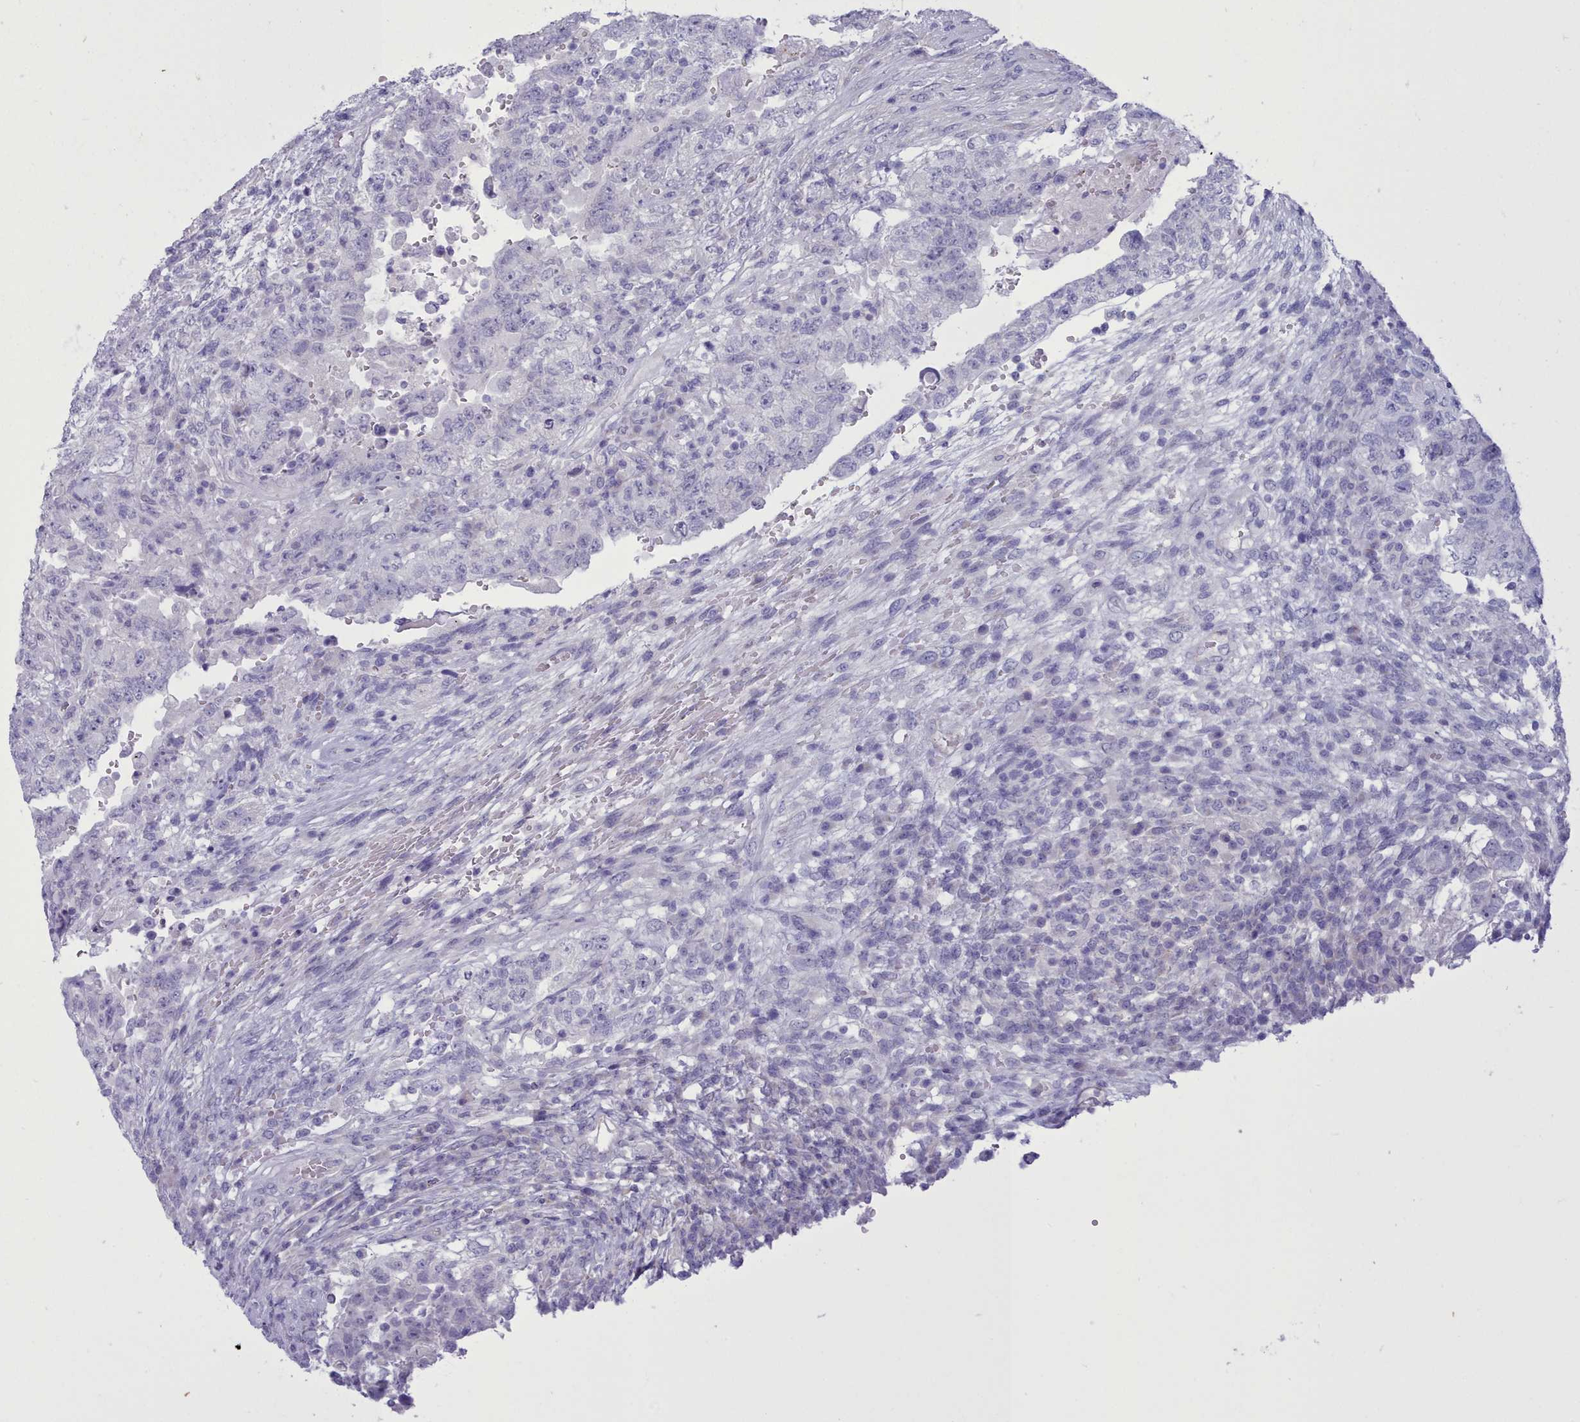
{"staining": {"intensity": "negative", "quantity": "none", "location": "none"}, "tissue": "testis cancer", "cell_type": "Tumor cells", "image_type": "cancer", "snomed": [{"axis": "morphology", "description": "Carcinoma, Embryonal, NOS"}, {"axis": "topography", "description": "Testis"}], "caption": "This is an immunohistochemistry (IHC) histopathology image of testis cancer. There is no positivity in tumor cells.", "gene": "TMEM253", "patient": {"sex": "male", "age": 26}}